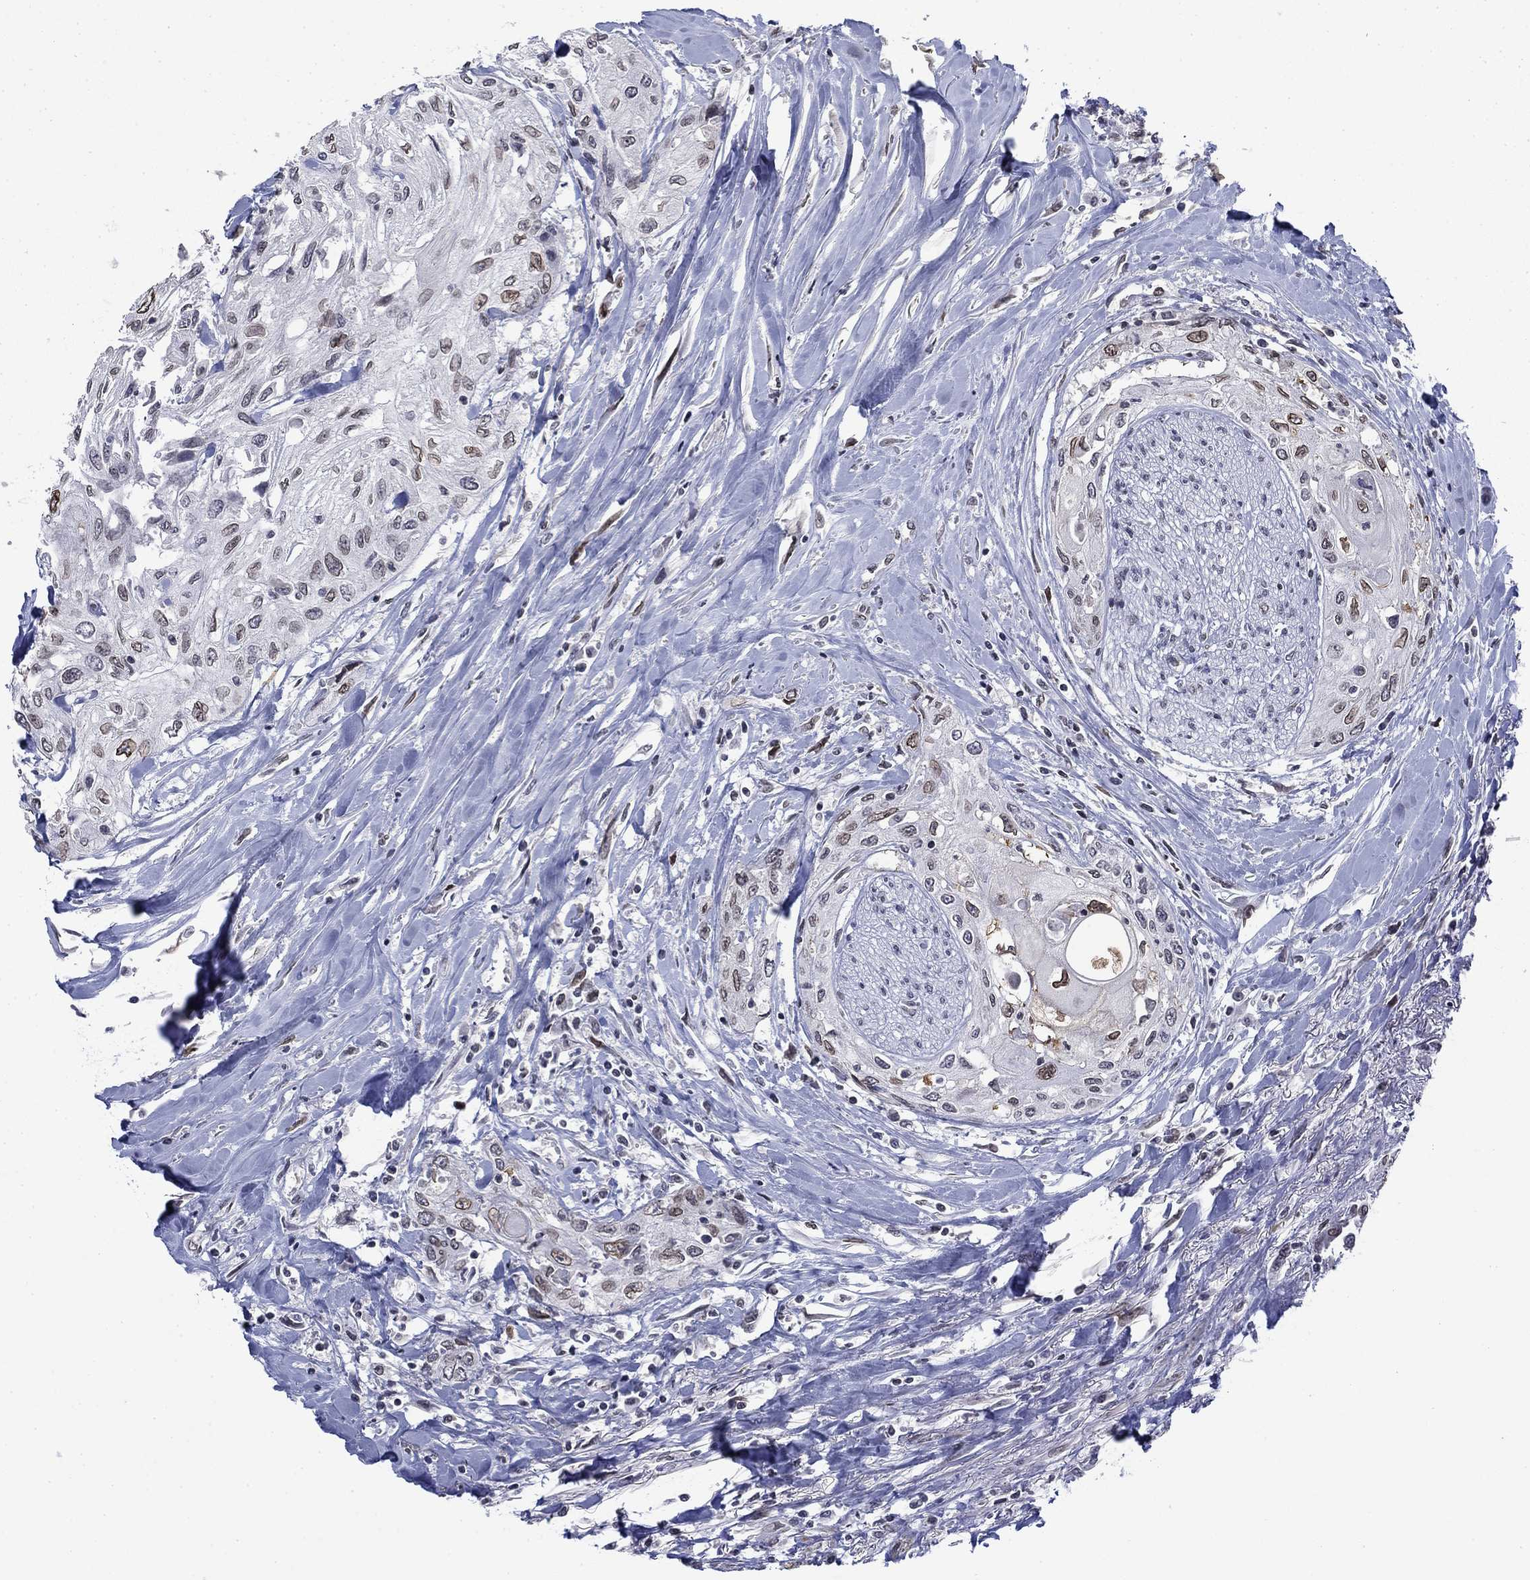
{"staining": {"intensity": "strong", "quantity": "<25%", "location": "cytoplasmic/membranous,nuclear"}, "tissue": "head and neck cancer", "cell_type": "Tumor cells", "image_type": "cancer", "snomed": [{"axis": "morphology", "description": "Normal tissue, NOS"}, {"axis": "morphology", "description": "Squamous cell carcinoma, NOS"}, {"axis": "topography", "description": "Oral tissue"}, {"axis": "topography", "description": "Peripheral nerve tissue"}, {"axis": "topography", "description": "Head-Neck"}], "caption": "About <25% of tumor cells in human squamous cell carcinoma (head and neck) demonstrate strong cytoplasmic/membranous and nuclear protein expression as visualized by brown immunohistochemical staining.", "gene": "TOR1AIP1", "patient": {"sex": "female", "age": 59}}